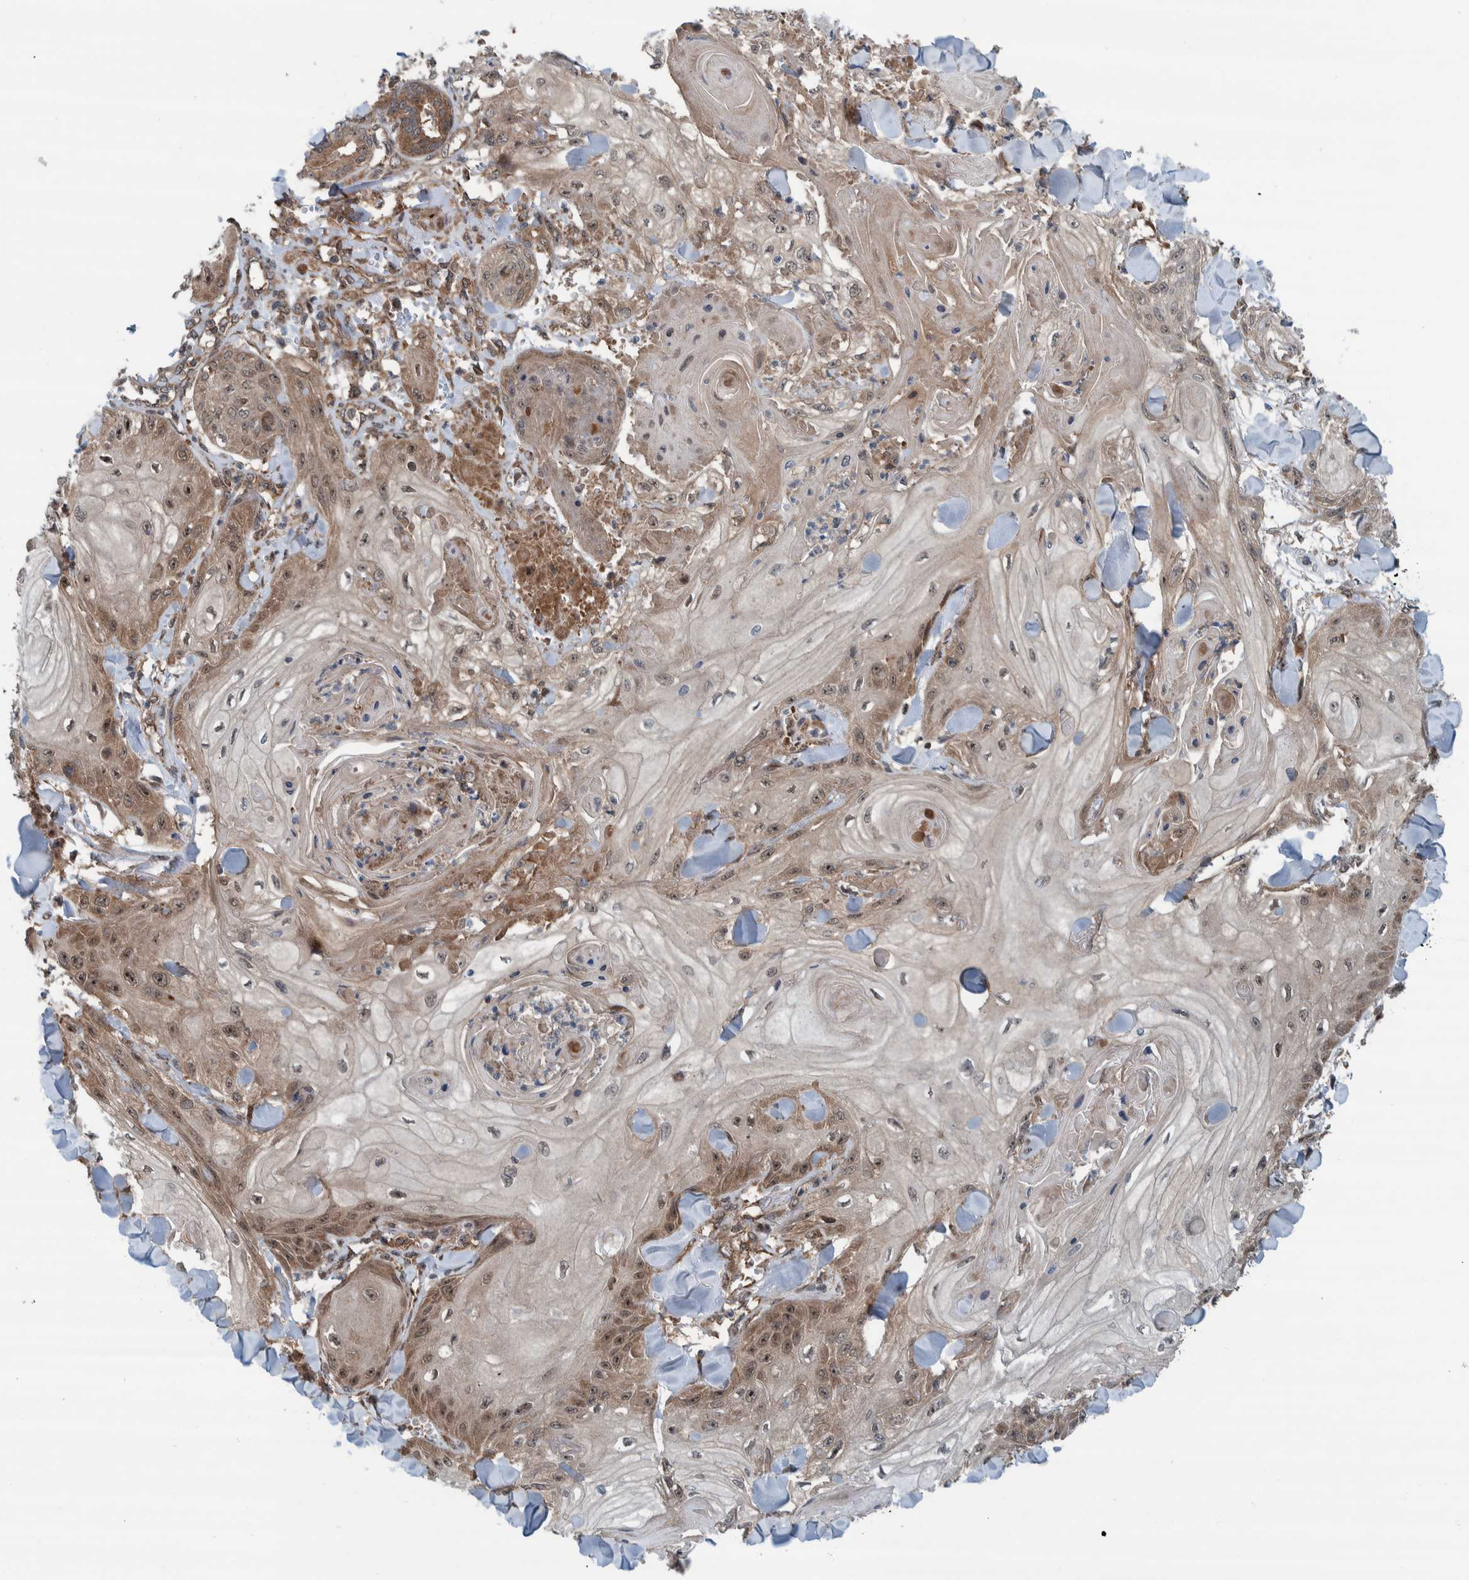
{"staining": {"intensity": "moderate", "quantity": "25%-75%", "location": "cytoplasmic/membranous"}, "tissue": "skin cancer", "cell_type": "Tumor cells", "image_type": "cancer", "snomed": [{"axis": "morphology", "description": "Squamous cell carcinoma, NOS"}, {"axis": "topography", "description": "Skin"}], "caption": "Immunohistochemistry (IHC) photomicrograph of neoplastic tissue: squamous cell carcinoma (skin) stained using immunohistochemistry (IHC) demonstrates medium levels of moderate protein expression localized specifically in the cytoplasmic/membranous of tumor cells, appearing as a cytoplasmic/membranous brown color.", "gene": "CUEDC1", "patient": {"sex": "male", "age": 74}}